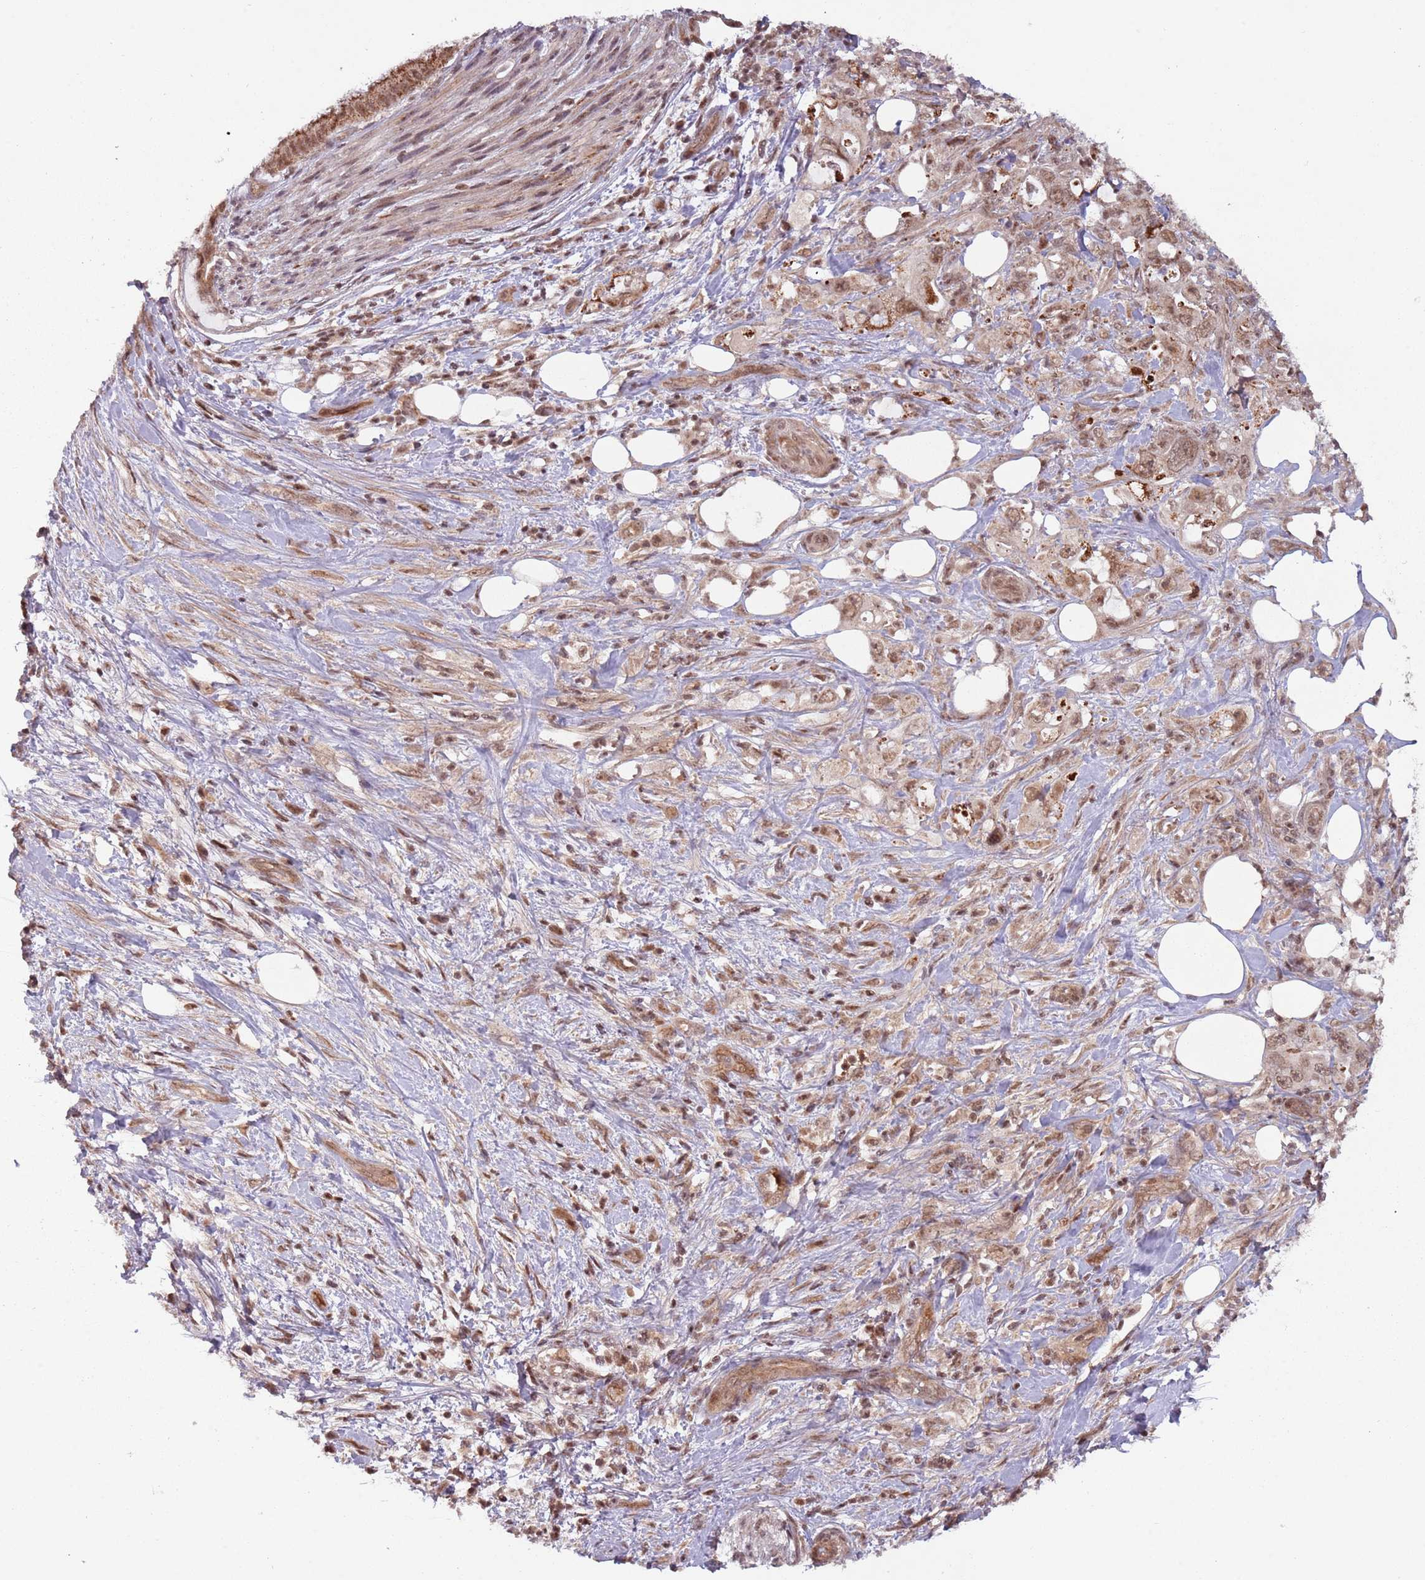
{"staining": {"intensity": "moderate", "quantity": ">75%", "location": "cytoplasmic/membranous,nuclear"}, "tissue": "pancreatic cancer", "cell_type": "Tumor cells", "image_type": "cancer", "snomed": [{"axis": "morphology", "description": "Adenocarcinoma, NOS"}, {"axis": "topography", "description": "Pancreas"}], "caption": "IHC micrograph of human pancreatic cancer stained for a protein (brown), which exhibits medium levels of moderate cytoplasmic/membranous and nuclear expression in approximately >75% of tumor cells.", "gene": "SUDS3", "patient": {"sex": "female", "age": 61}}